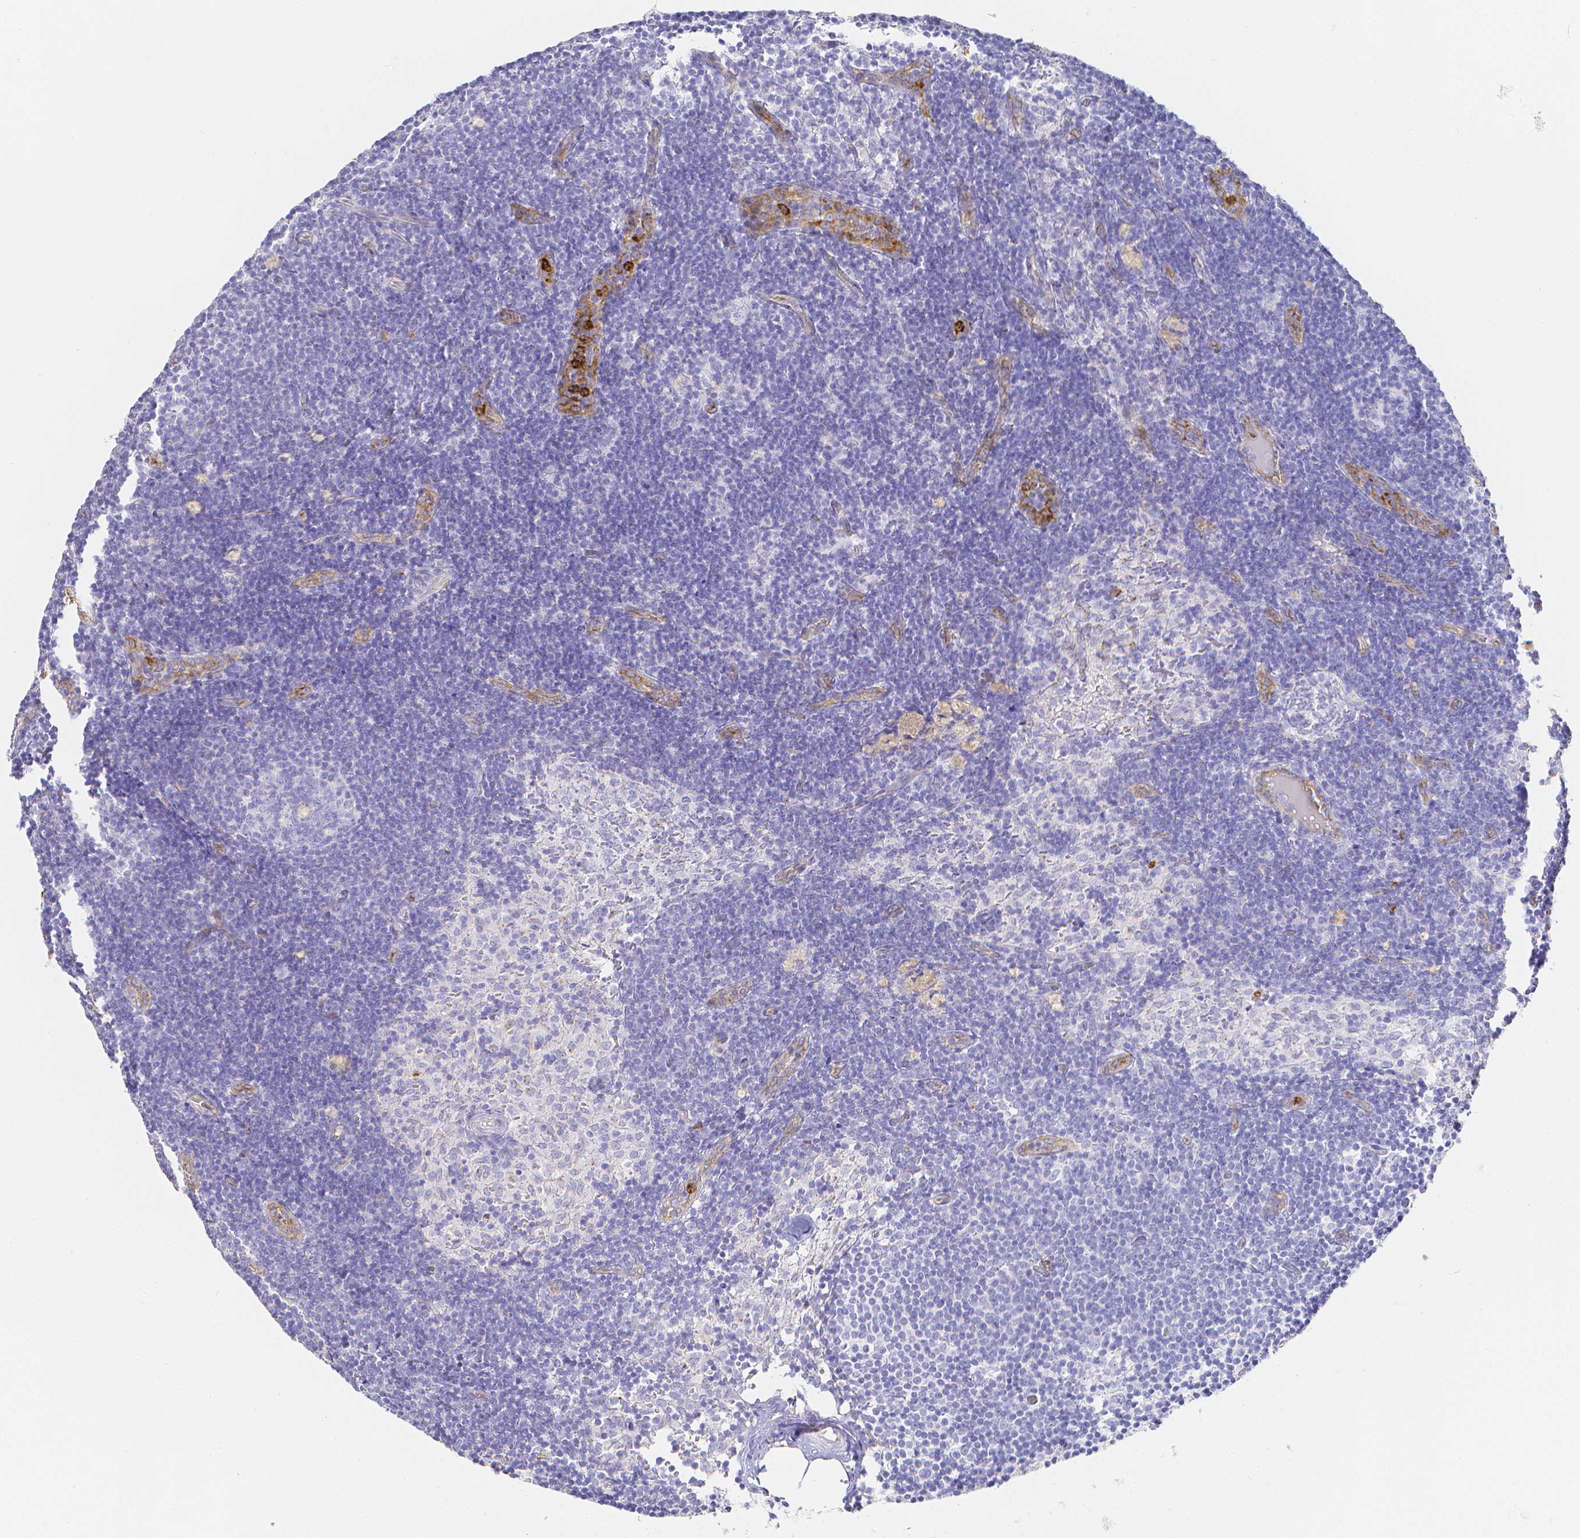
{"staining": {"intensity": "negative", "quantity": "none", "location": "none"}, "tissue": "lymph node", "cell_type": "Germinal center cells", "image_type": "normal", "snomed": [{"axis": "morphology", "description": "Normal tissue, NOS"}, {"axis": "topography", "description": "Lymph node"}], "caption": "This photomicrograph is of benign lymph node stained with immunohistochemistry to label a protein in brown with the nuclei are counter-stained blue. There is no positivity in germinal center cells.", "gene": "SMURF1", "patient": {"sex": "female", "age": 31}}